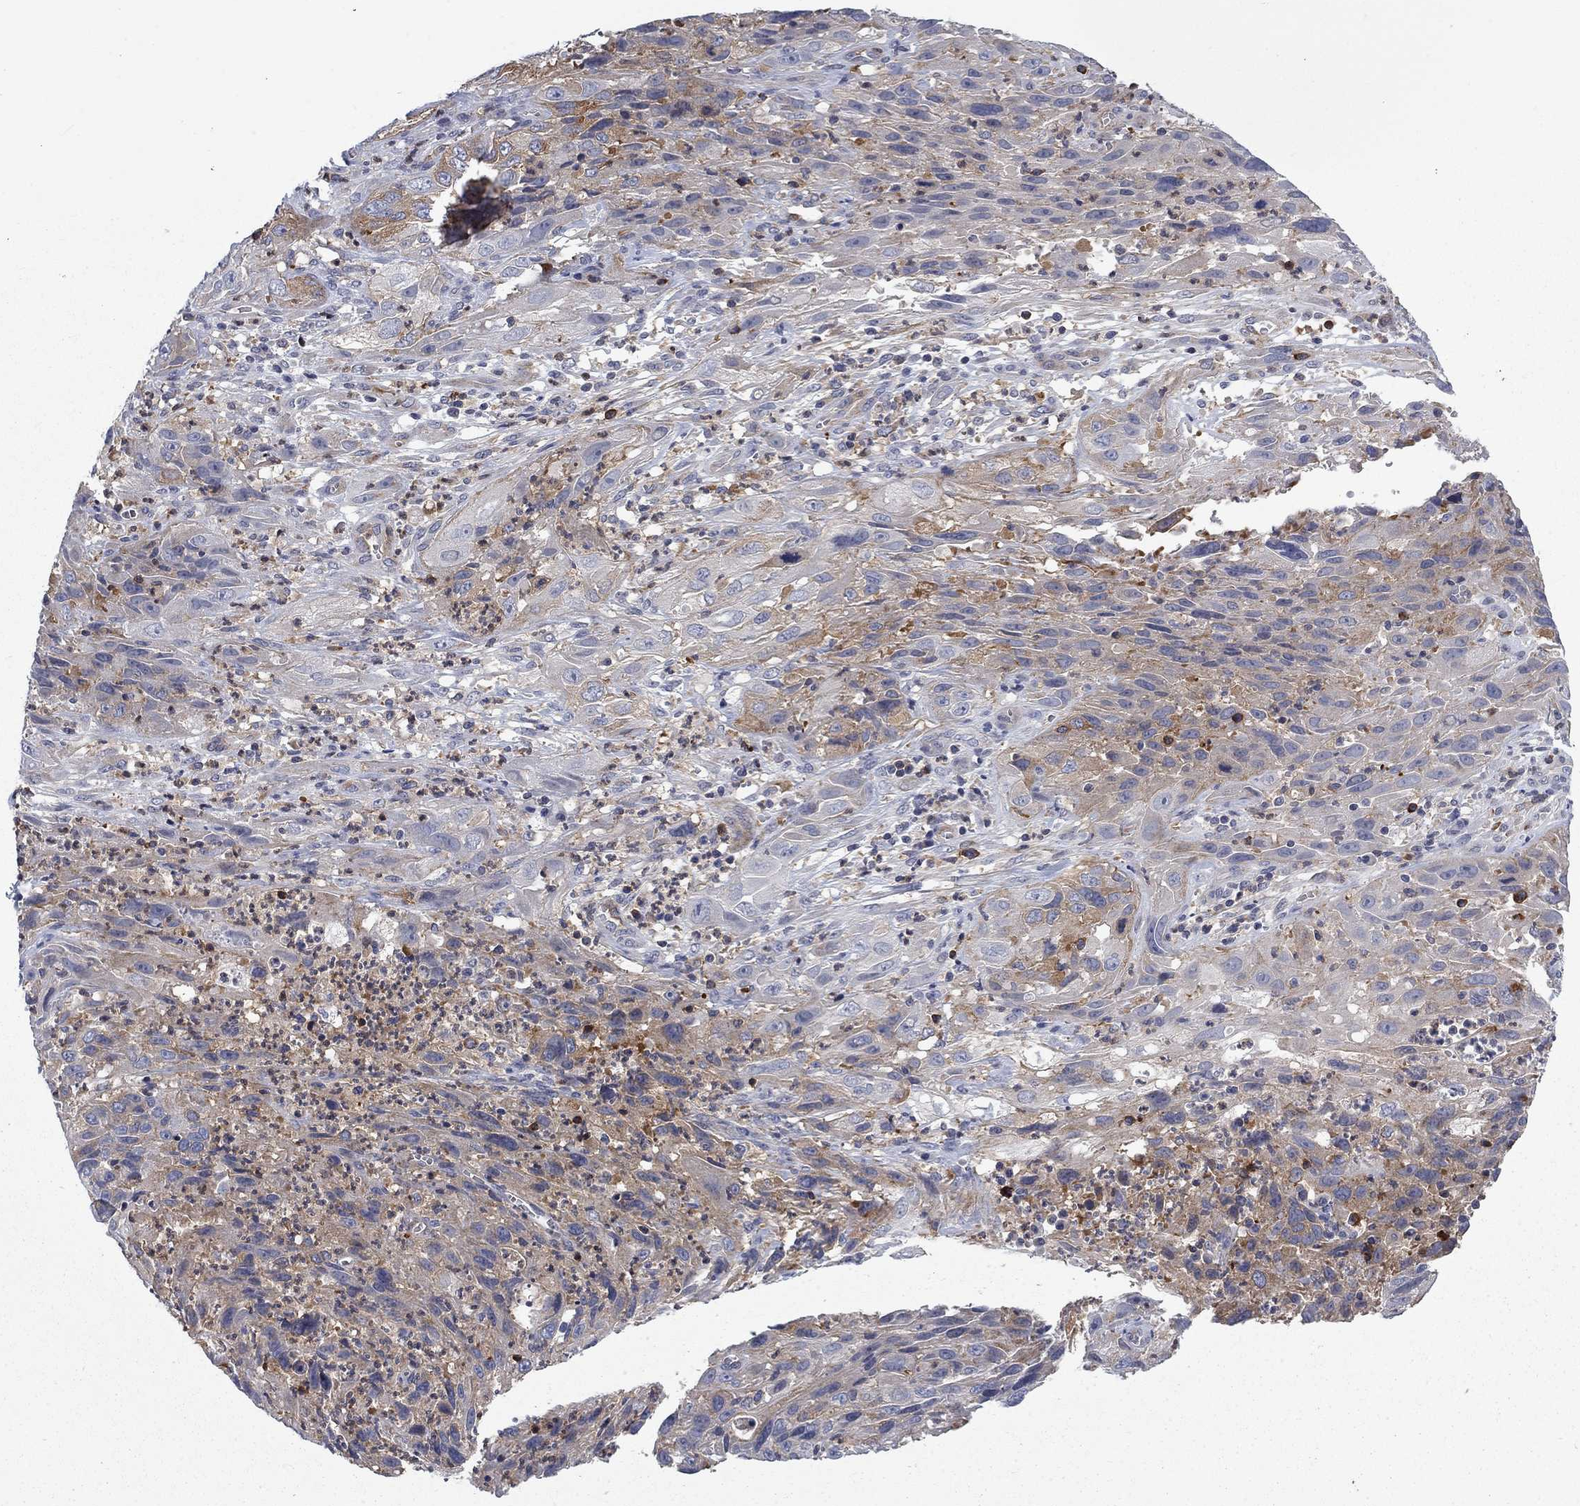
{"staining": {"intensity": "moderate", "quantity": ">75%", "location": "cytoplasmic/membranous"}, "tissue": "cervical cancer", "cell_type": "Tumor cells", "image_type": "cancer", "snomed": [{"axis": "morphology", "description": "Squamous cell carcinoma, NOS"}, {"axis": "topography", "description": "Cervix"}], "caption": "DAB (3,3'-diaminobenzidine) immunohistochemical staining of human cervical squamous cell carcinoma demonstrates moderate cytoplasmic/membranous protein expression in approximately >75% of tumor cells. The protein is shown in brown color, while the nuclei are stained blue.", "gene": "KIF15", "patient": {"sex": "female", "age": 32}}